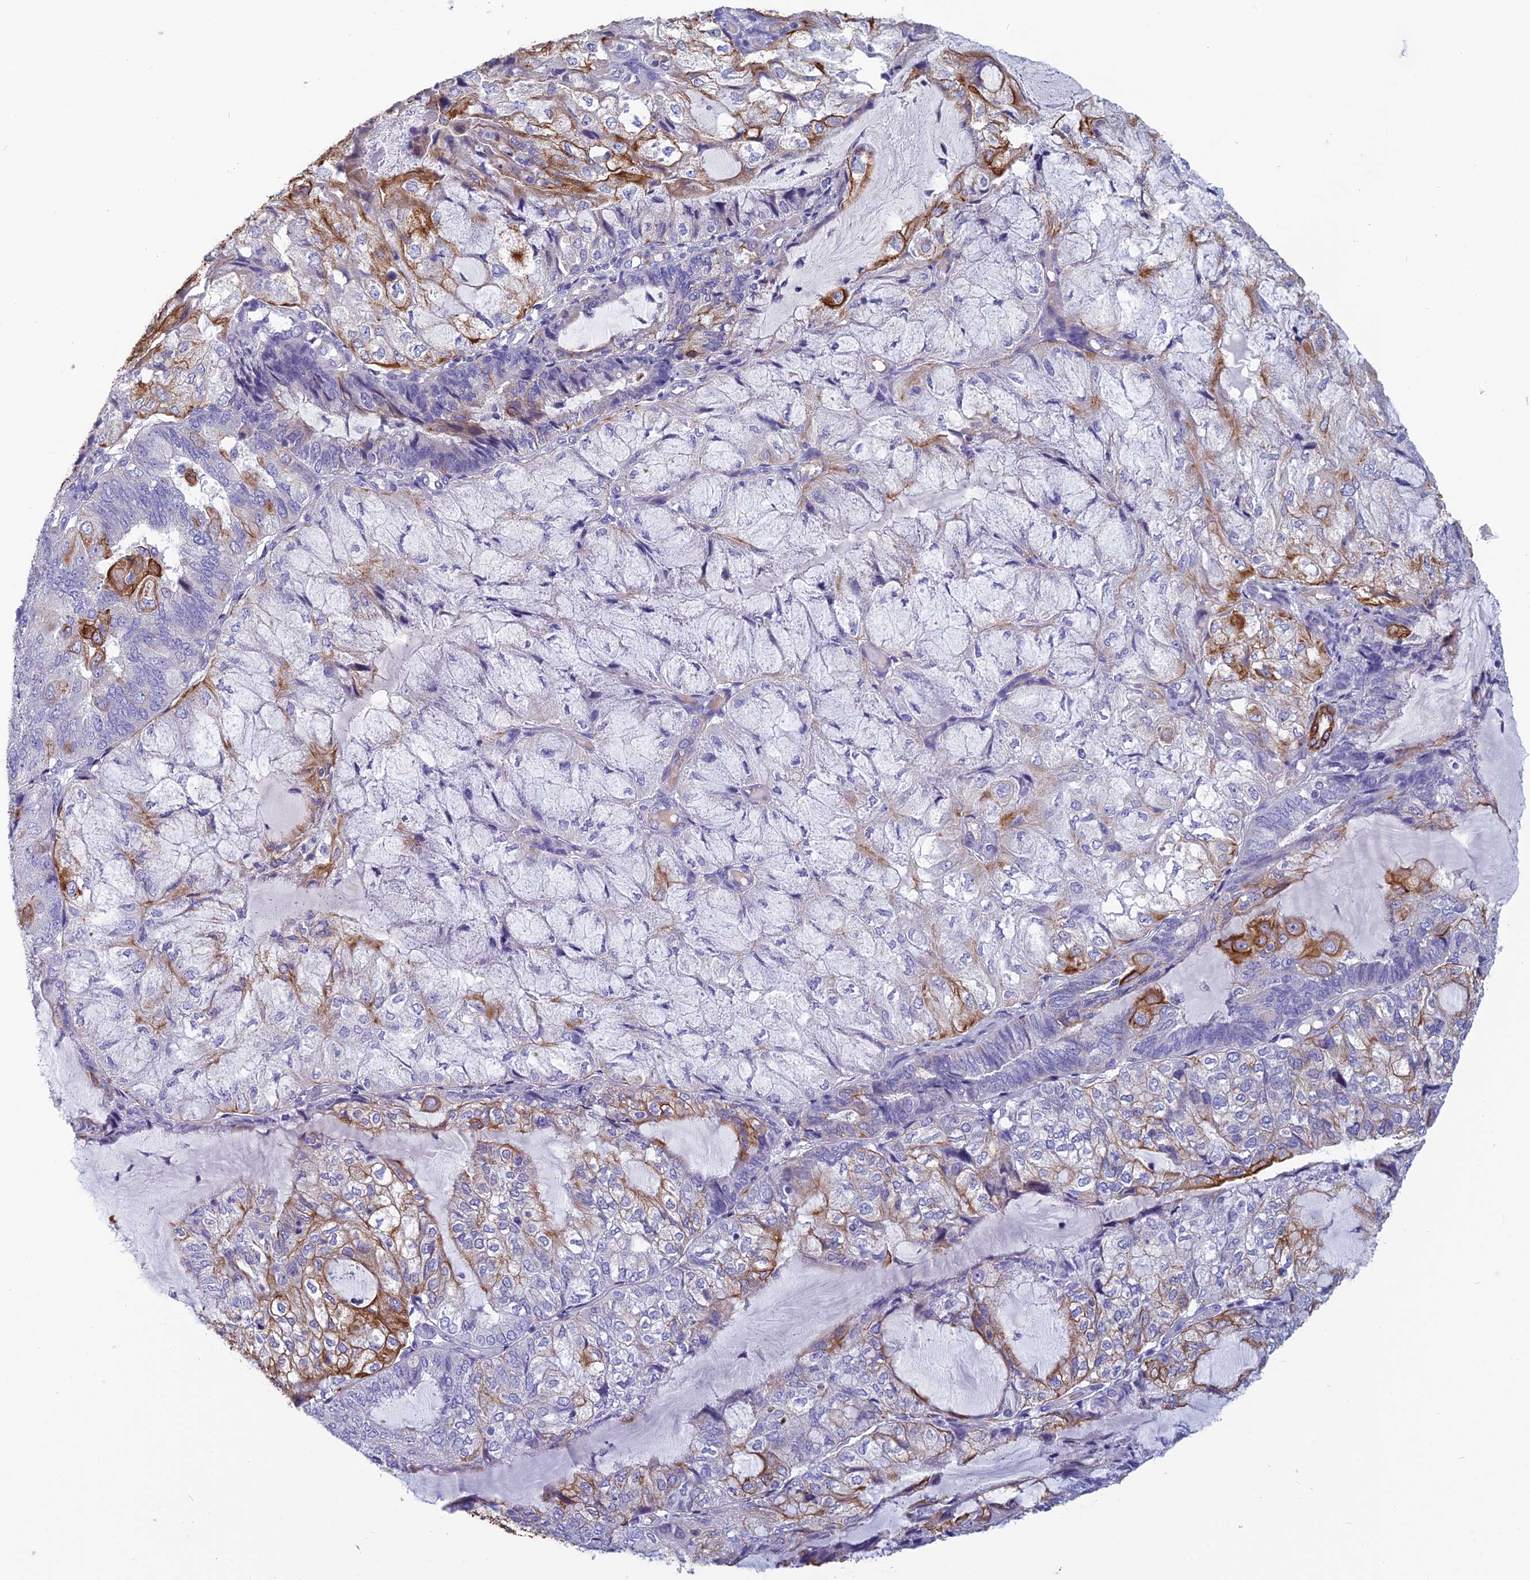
{"staining": {"intensity": "strong", "quantity": "25%-75%", "location": "cytoplasmic/membranous"}, "tissue": "endometrial cancer", "cell_type": "Tumor cells", "image_type": "cancer", "snomed": [{"axis": "morphology", "description": "Adenocarcinoma, NOS"}, {"axis": "topography", "description": "Endometrium"}], "caption": "Immunohistochemical staining of human endometrial cancer (adenocarcinoma) shows high levels of strong cytoplasmic/membranous staining in about 25%-75% of tumor cells.", "gene": "RBM41", "patient": {"sex": "female", "age": 81}}